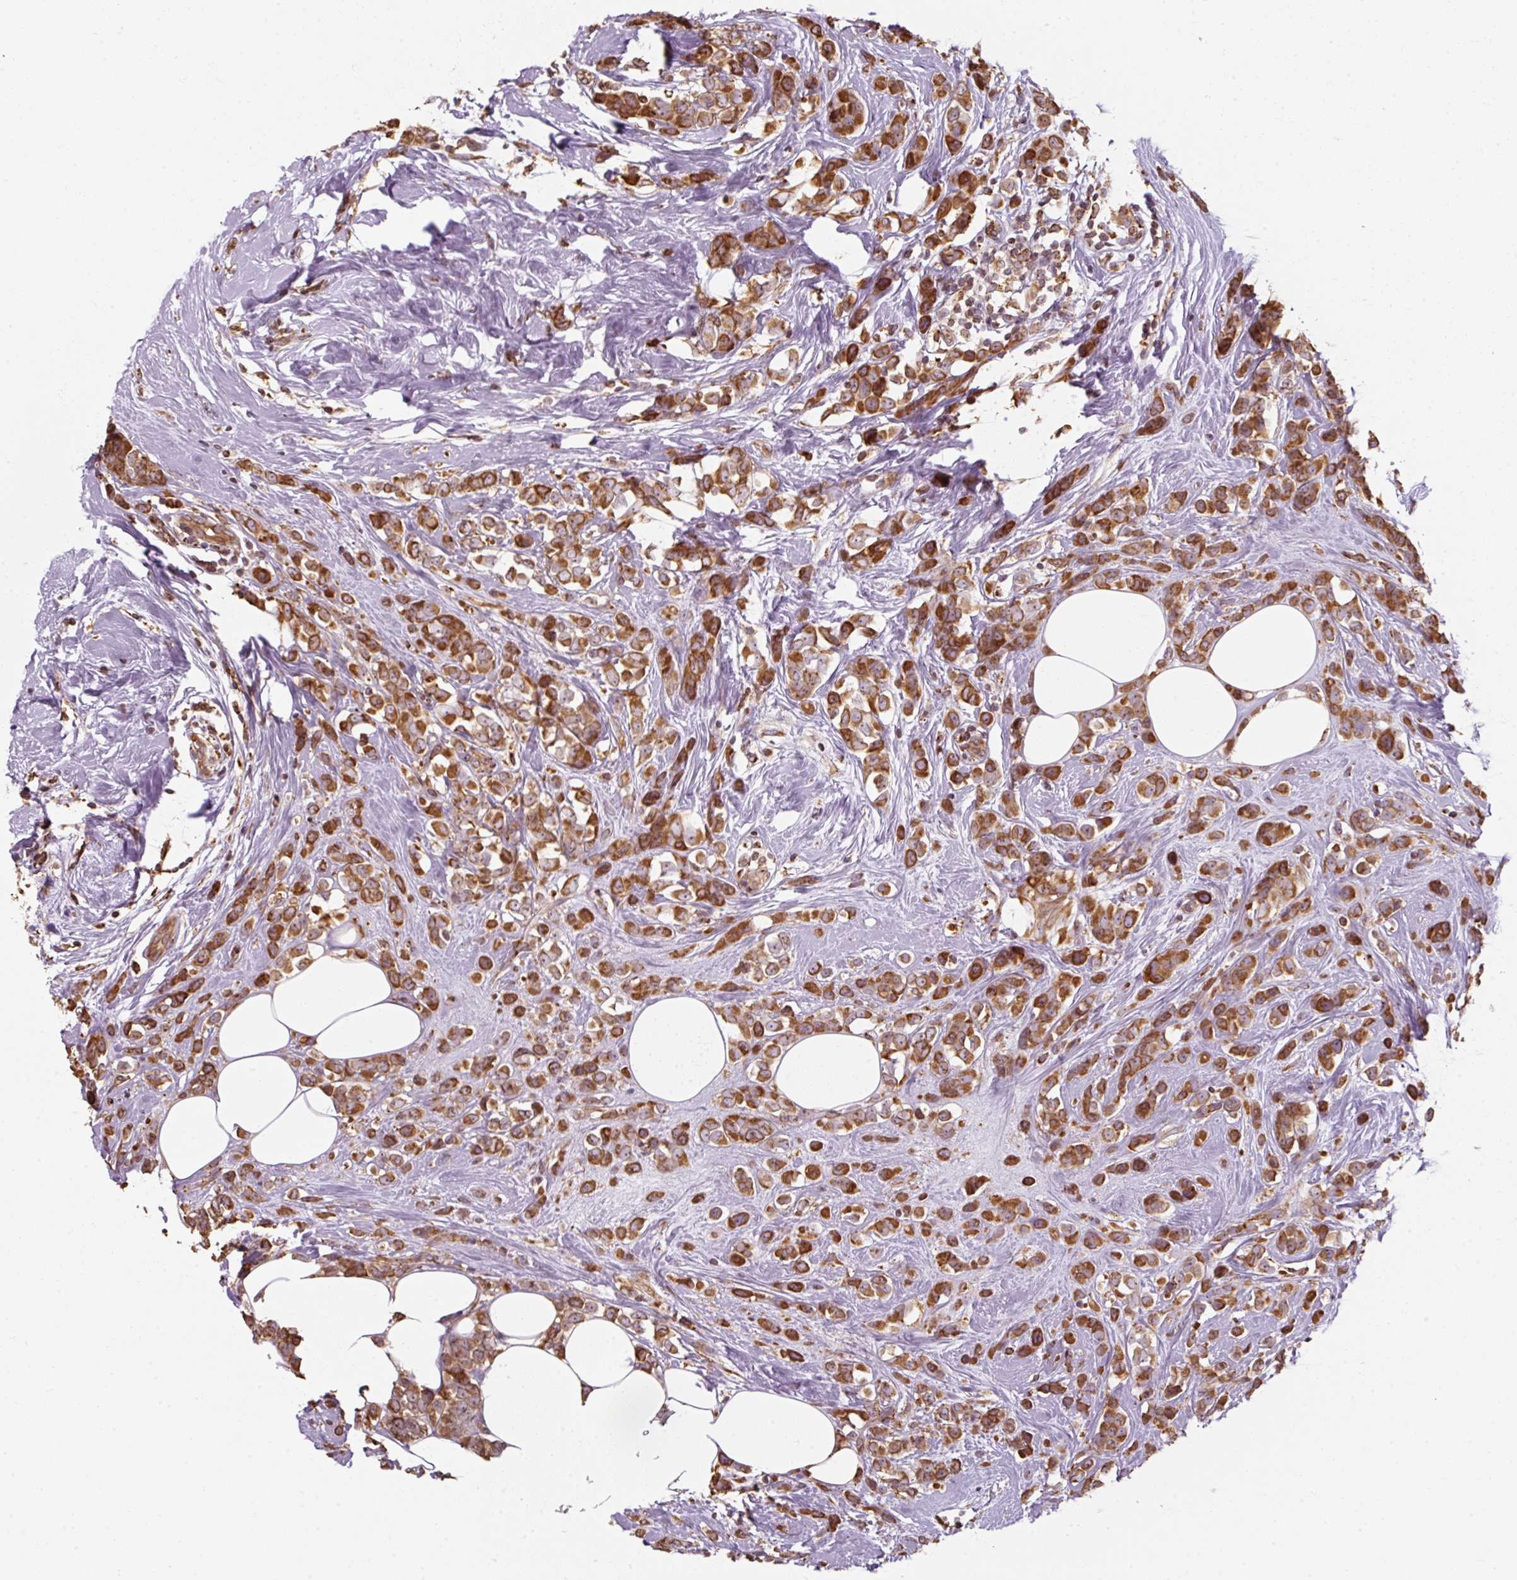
{"staining": {"intensity": "moderate", "quantity": ">75%", "location": "cytoplasmic/membranous"}, "tissue": "breast cancer", "cell_type": "Tumor cells", "image_type": "cancer", "snomed": [{"axis": "morphology", "description": "Duct carcinoma"}, {"axis": "topography", "description": "Breast"}], "caption": "Infiltrating ductal carcinoma (breast) stained with DAB (3,3'-diaminobenzidine) immunohistochemistry (IHC) displays medium levels of moderate cytoplasmic/membranous positivity in about >75% of tumor cells. The staining was performed using DAB (3,3'-diaminobenzidine) to visualize the protein expression in brown, while the nuclei were stained in blue with hematoxylin (Magnification: 20x).", "gene": "PRKCSH", "patient": {"sex": "female", "age": 80}}